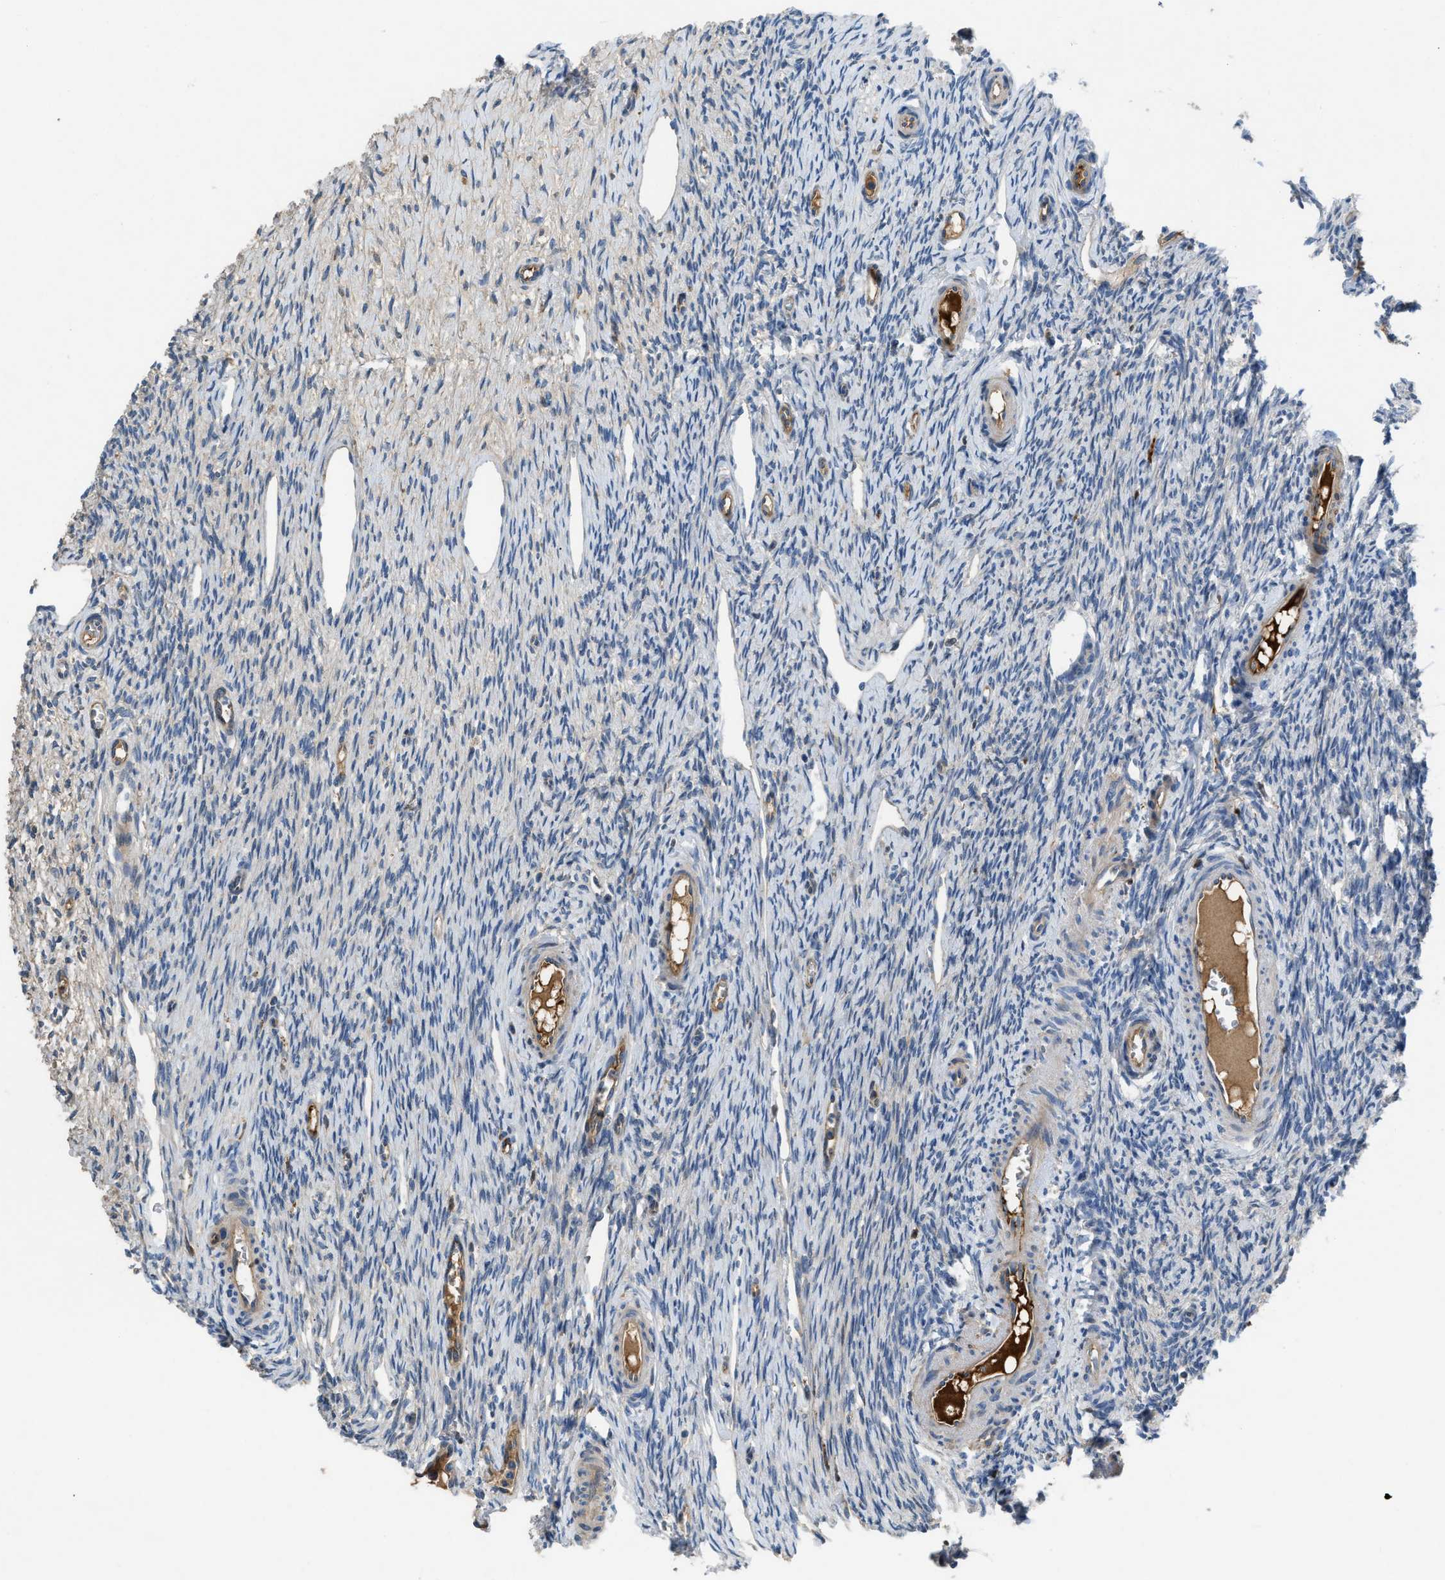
{"staining": {"intensity": "negative", "quantity": "none", "location": "none"}, "tissue": "ovary", "cell_type": "Ovarian stroma cells", "image_type": "normal", "snomed": [{"axis": "morphology", "description": "Normal tissue, NOS"}, {"axis": "topography", "description": "Ovary"}], "caption": "Protein analysis of benign ovary shows no significant expression in ovarian stroma cells.", "gene": "GGCX", "patient": {"sex": "female", "age": 33}}